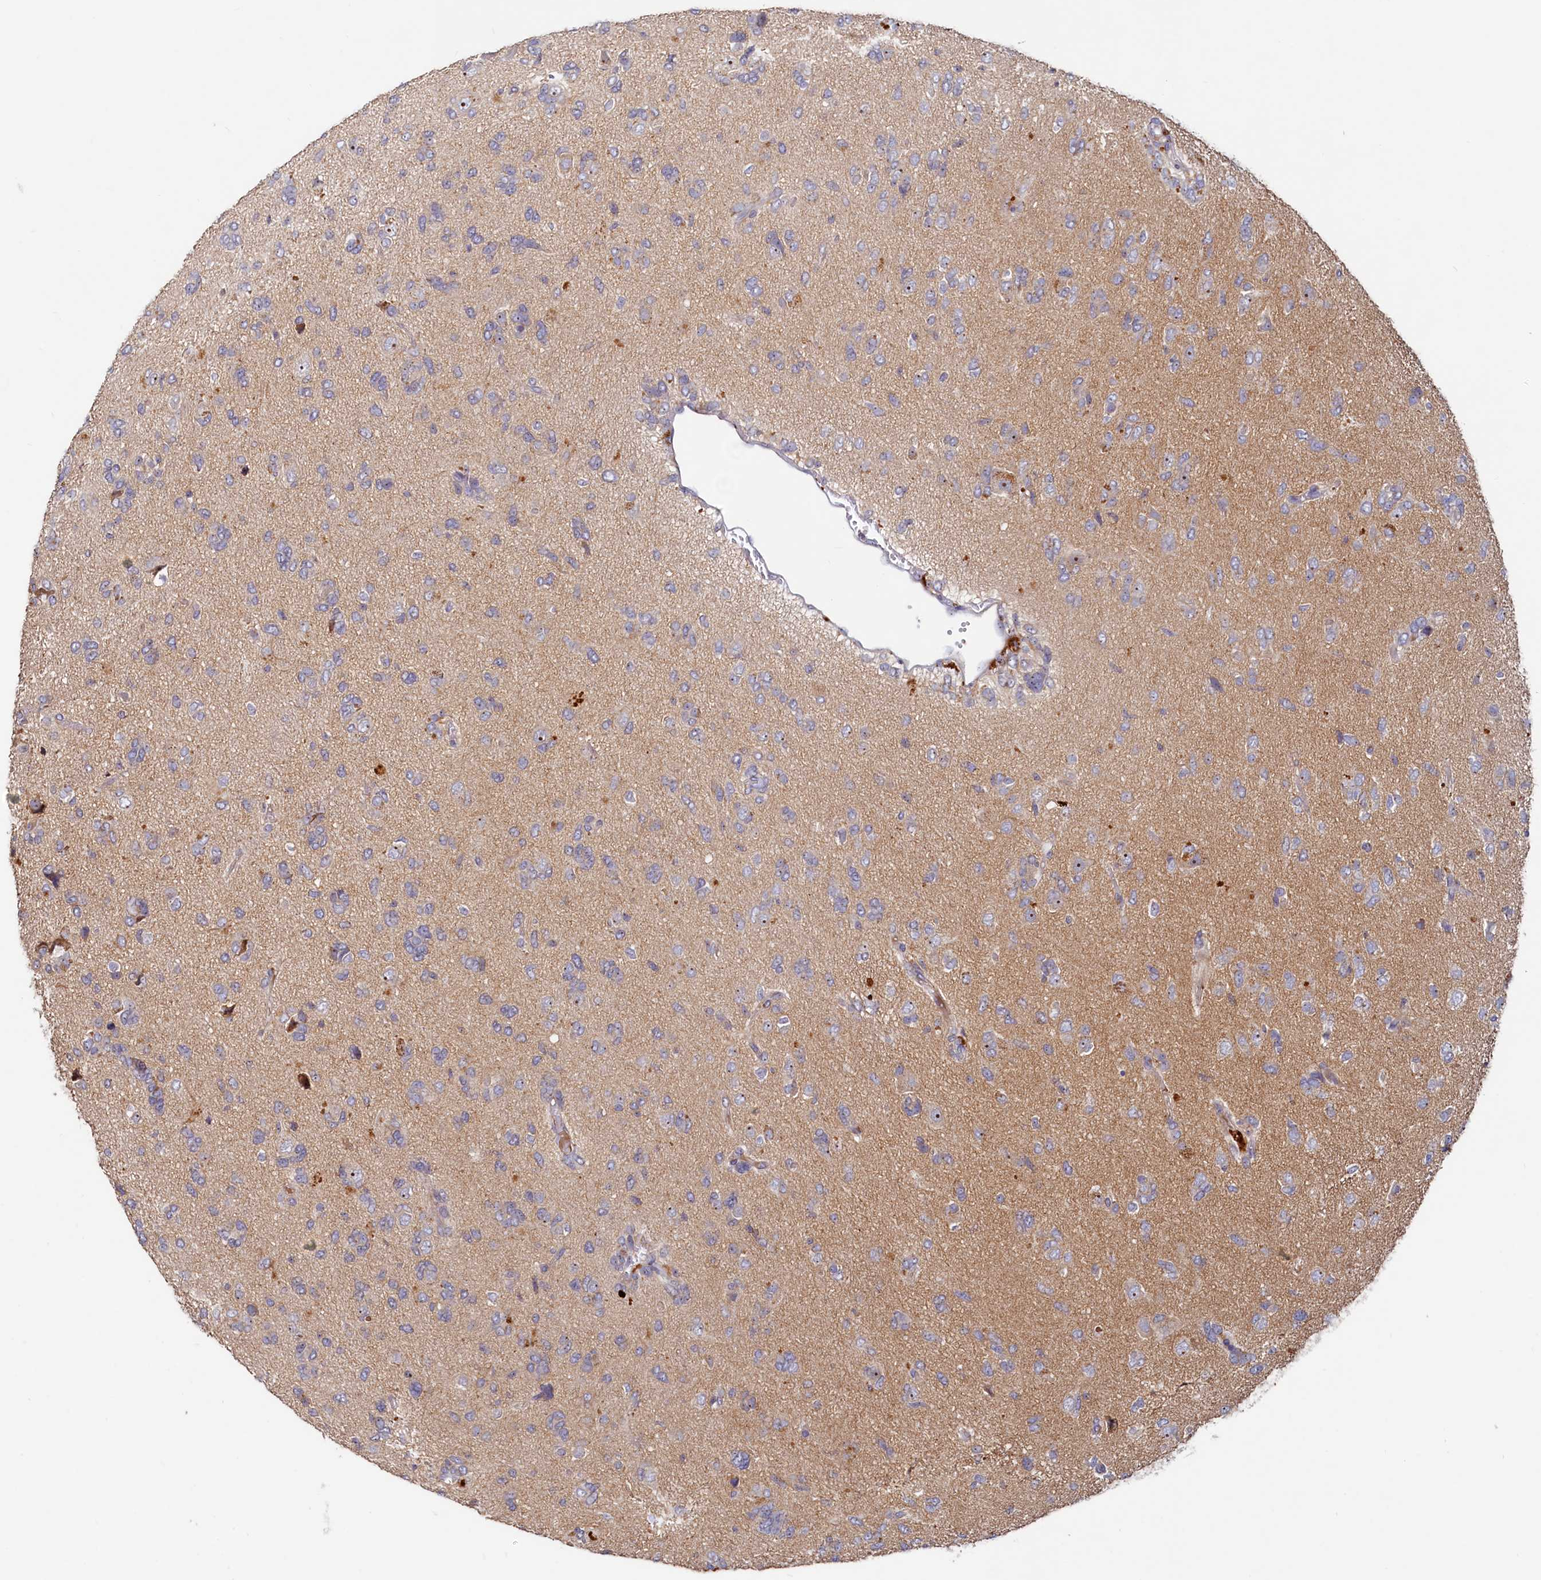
{"staining": {"intensity": "negative", "quantity": "none", "location": "none"}, "tissue": "glioma", "cell_type": "Tumor cells", "image_type": "cancer", "snomed": [{"axis": "morphology", "description": "Glioma, malignant, High grade"}, {"axis": "topography", "description": "Brain"}], "caption": "IHC micrograph of high-grade glioma (malignant) stained for a protein (brown), which shows no expression in tumor cells.", "gene": "RGS7BP", "patient": {"sex": "female", "age": 59}}